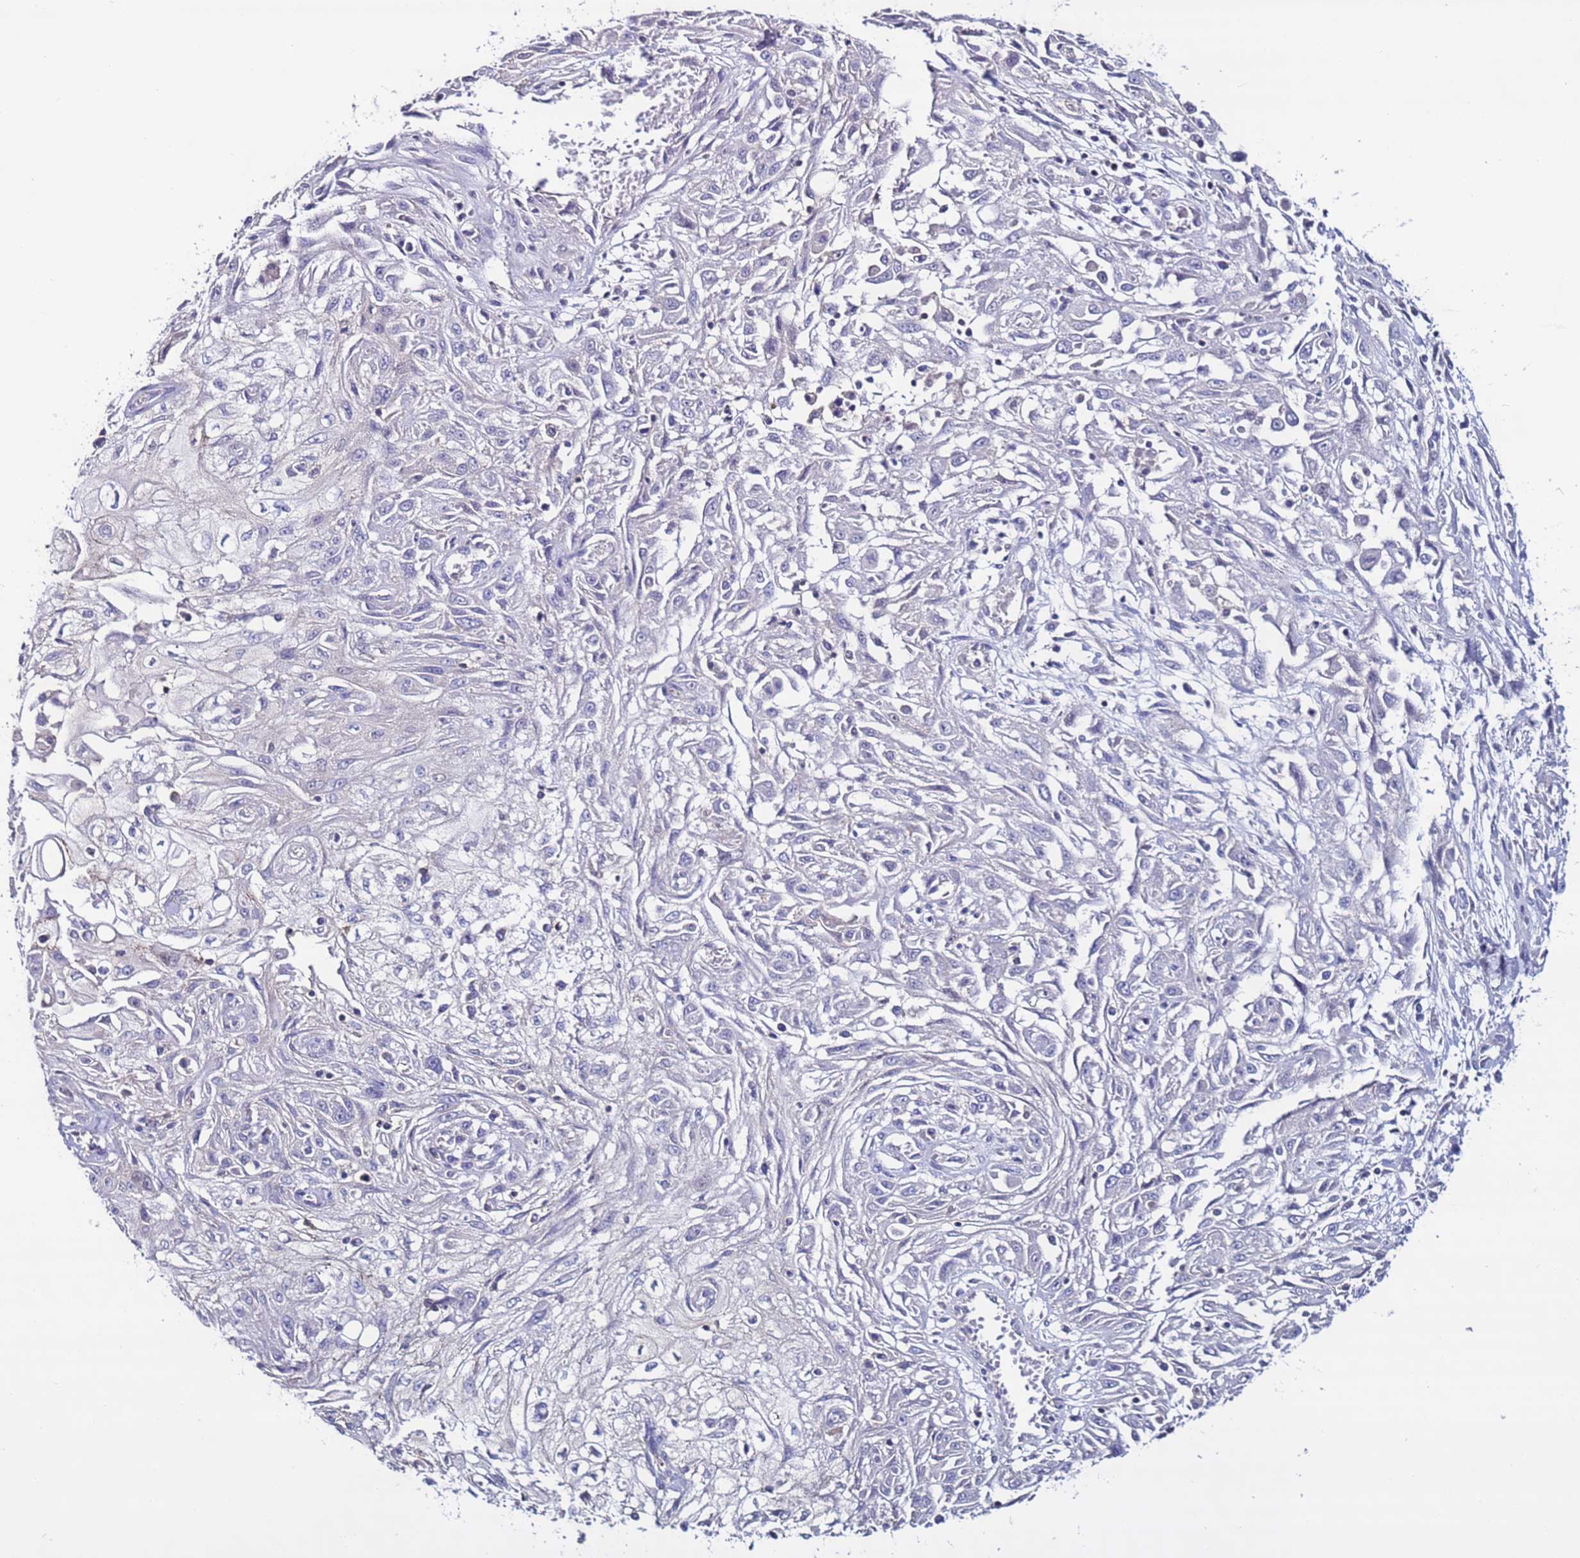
{"staining": {"intensity": "negative", "quantity": "none", "location": "none"}, "tissue": "skin cancer", "cell_type": "Tumor cells", "image_type": "cancer", "snomed": [{"axis": "morphology", "description": "Squamous cell carcinoma, NOS"}, {"axis": "morphology", "description": "Squamous cell carcinoma, metastatic, NOS"}, {"axis": "topography", "description": "Skin"}, {"axis": "topography", "description": "Lymph node"}], "caption": "An immunohistochemistry image of squamous cell carcinoma (skin) is shown. There is no staining in tumor cells of squamous cell carcinoma (skin).", "gene": "TENM3", "patient": {"sex": "male", "age": 75}}